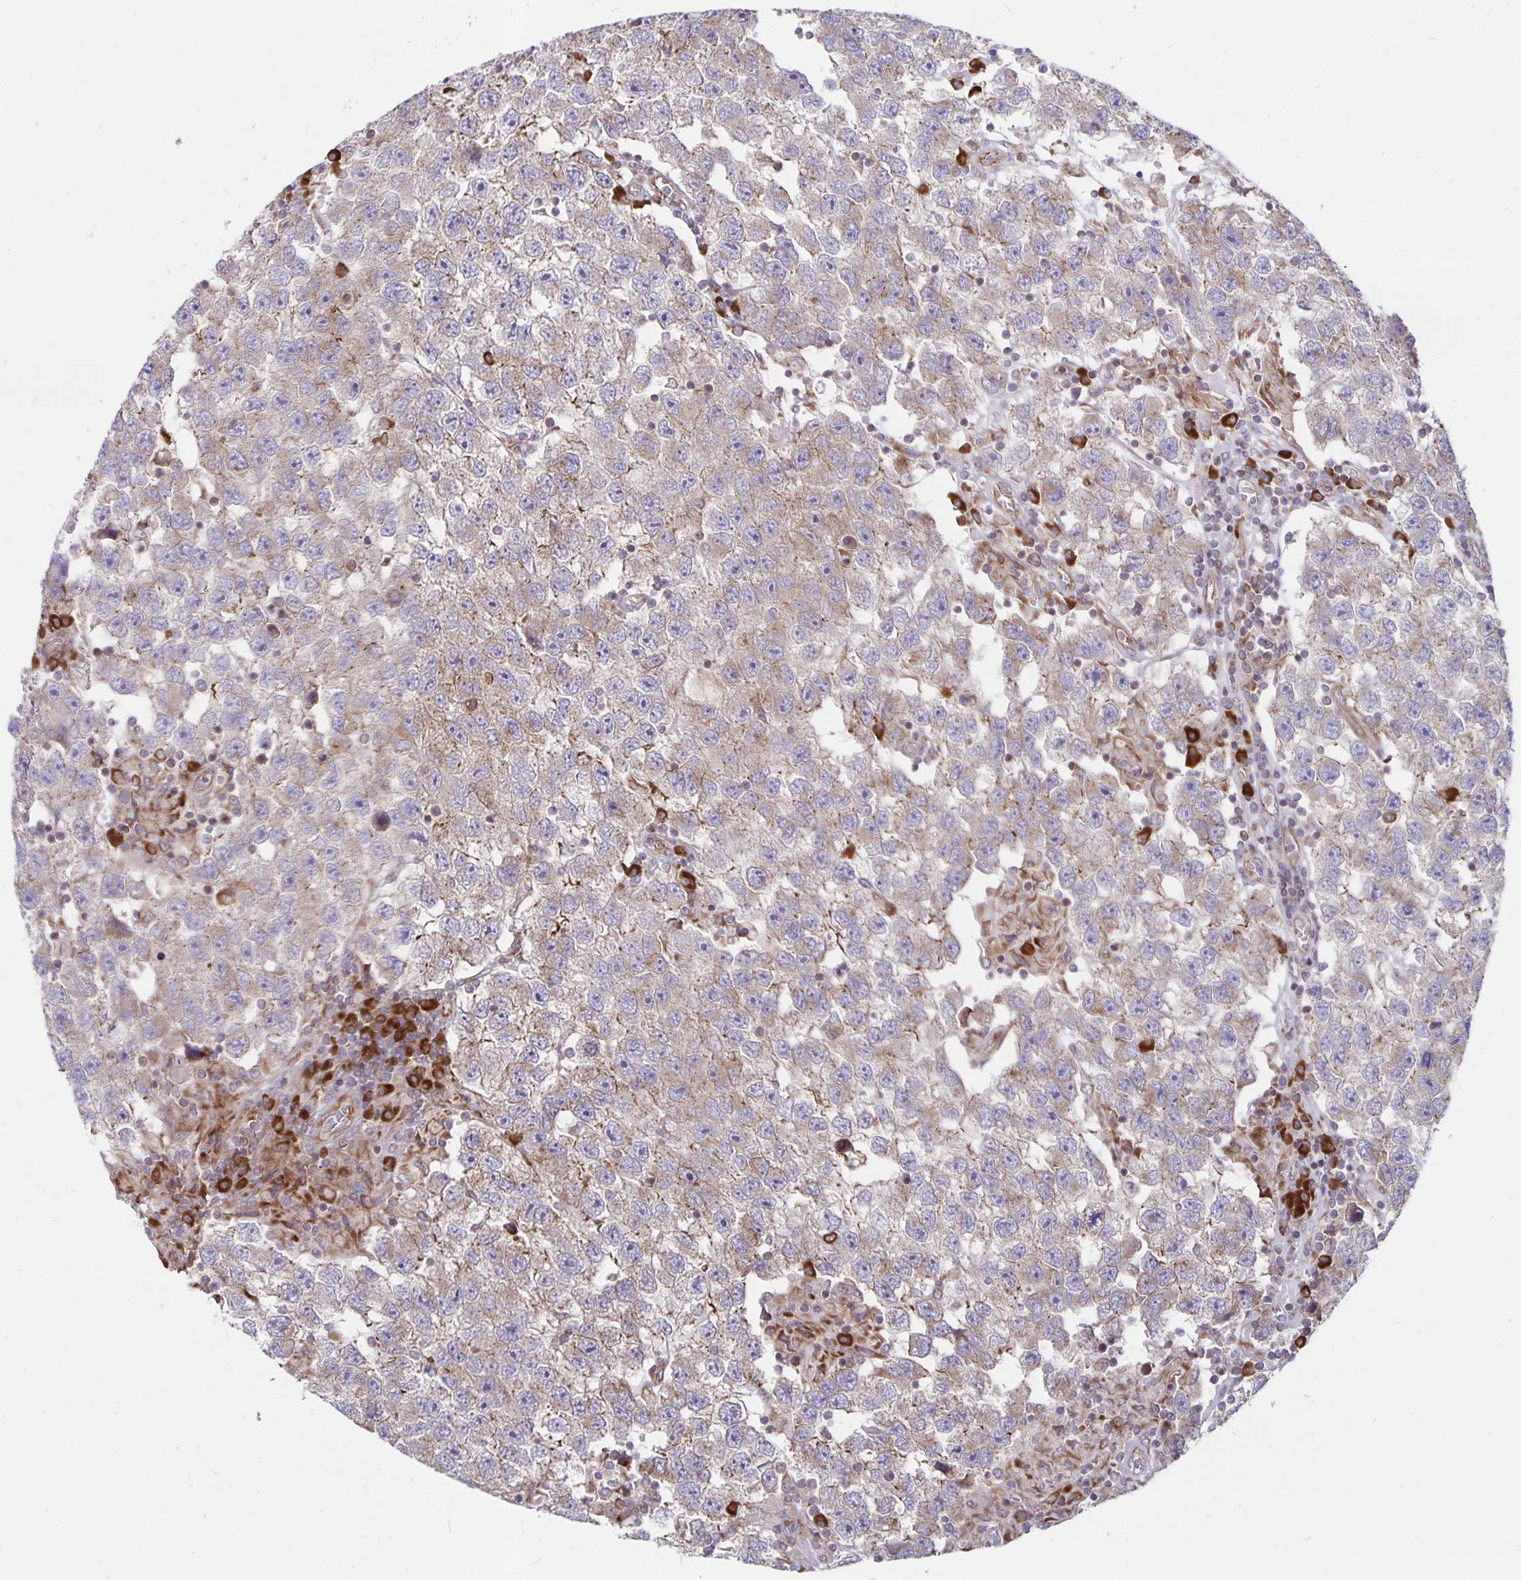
{"staining": {"intensity": "weak", "quantity": "25%-75%", "location": "cytoplasmic/membranous"}, "tissue": "testis cancer", "cell_type": "Tumor cells", "image_type": "cancer", "snomed": [{"axis": "morphology", "description": "Seminoma, NOS"}, {"axis": "topography", "description": "Testis"}], "caption": "Testis seminoma was stained to show a protein in brown. There is low levels of weak cytoplasmic/membranous expression in about 25%-75% of tumor cells.", "gene": "SEC62", "patient": {"sex": "male", "age": 26}}